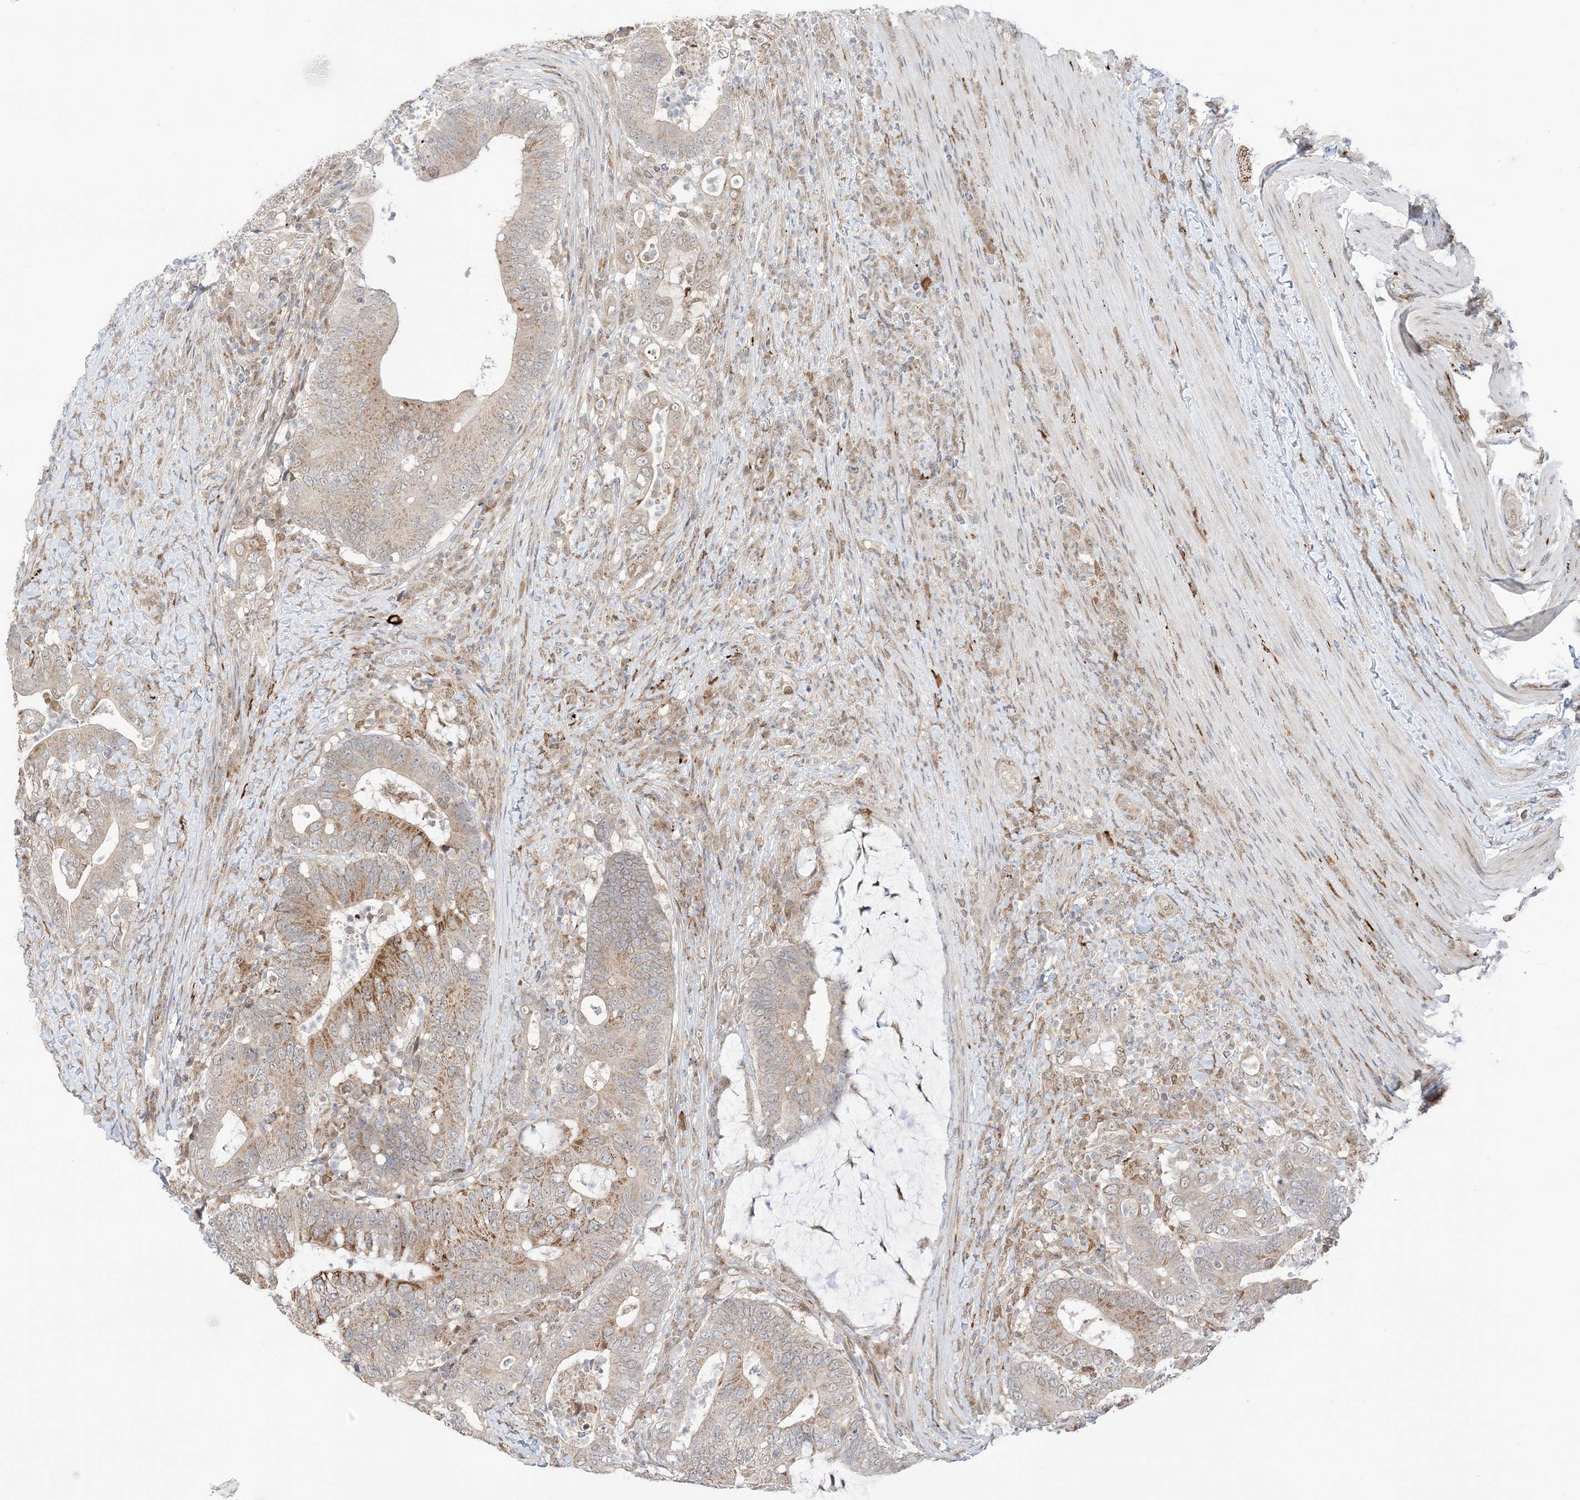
{"staining": {"intensity": "moderate", "quantity": ">75%", "location": "cytoplasmic/membranous,nuclear"}, "tissue": "colorectal cancer", "cell_type": "Tumor cells", "image_type": "cancer", "snomed": [{"axis": "morphology", "description": "Adenocarcinoma, NOS"}, {"axis": "topography", "description": "Colon"}], "caption": "Tumor cells display medium levels of moderate cytoplasmic/membranous and nuclear expression in about >75% of cells in human colorectal cancer (adenocarcinoma). Nuclei are stained in blue.", "gene": "UBE2E2", "patient": {"sex": "female", "age": 66}}